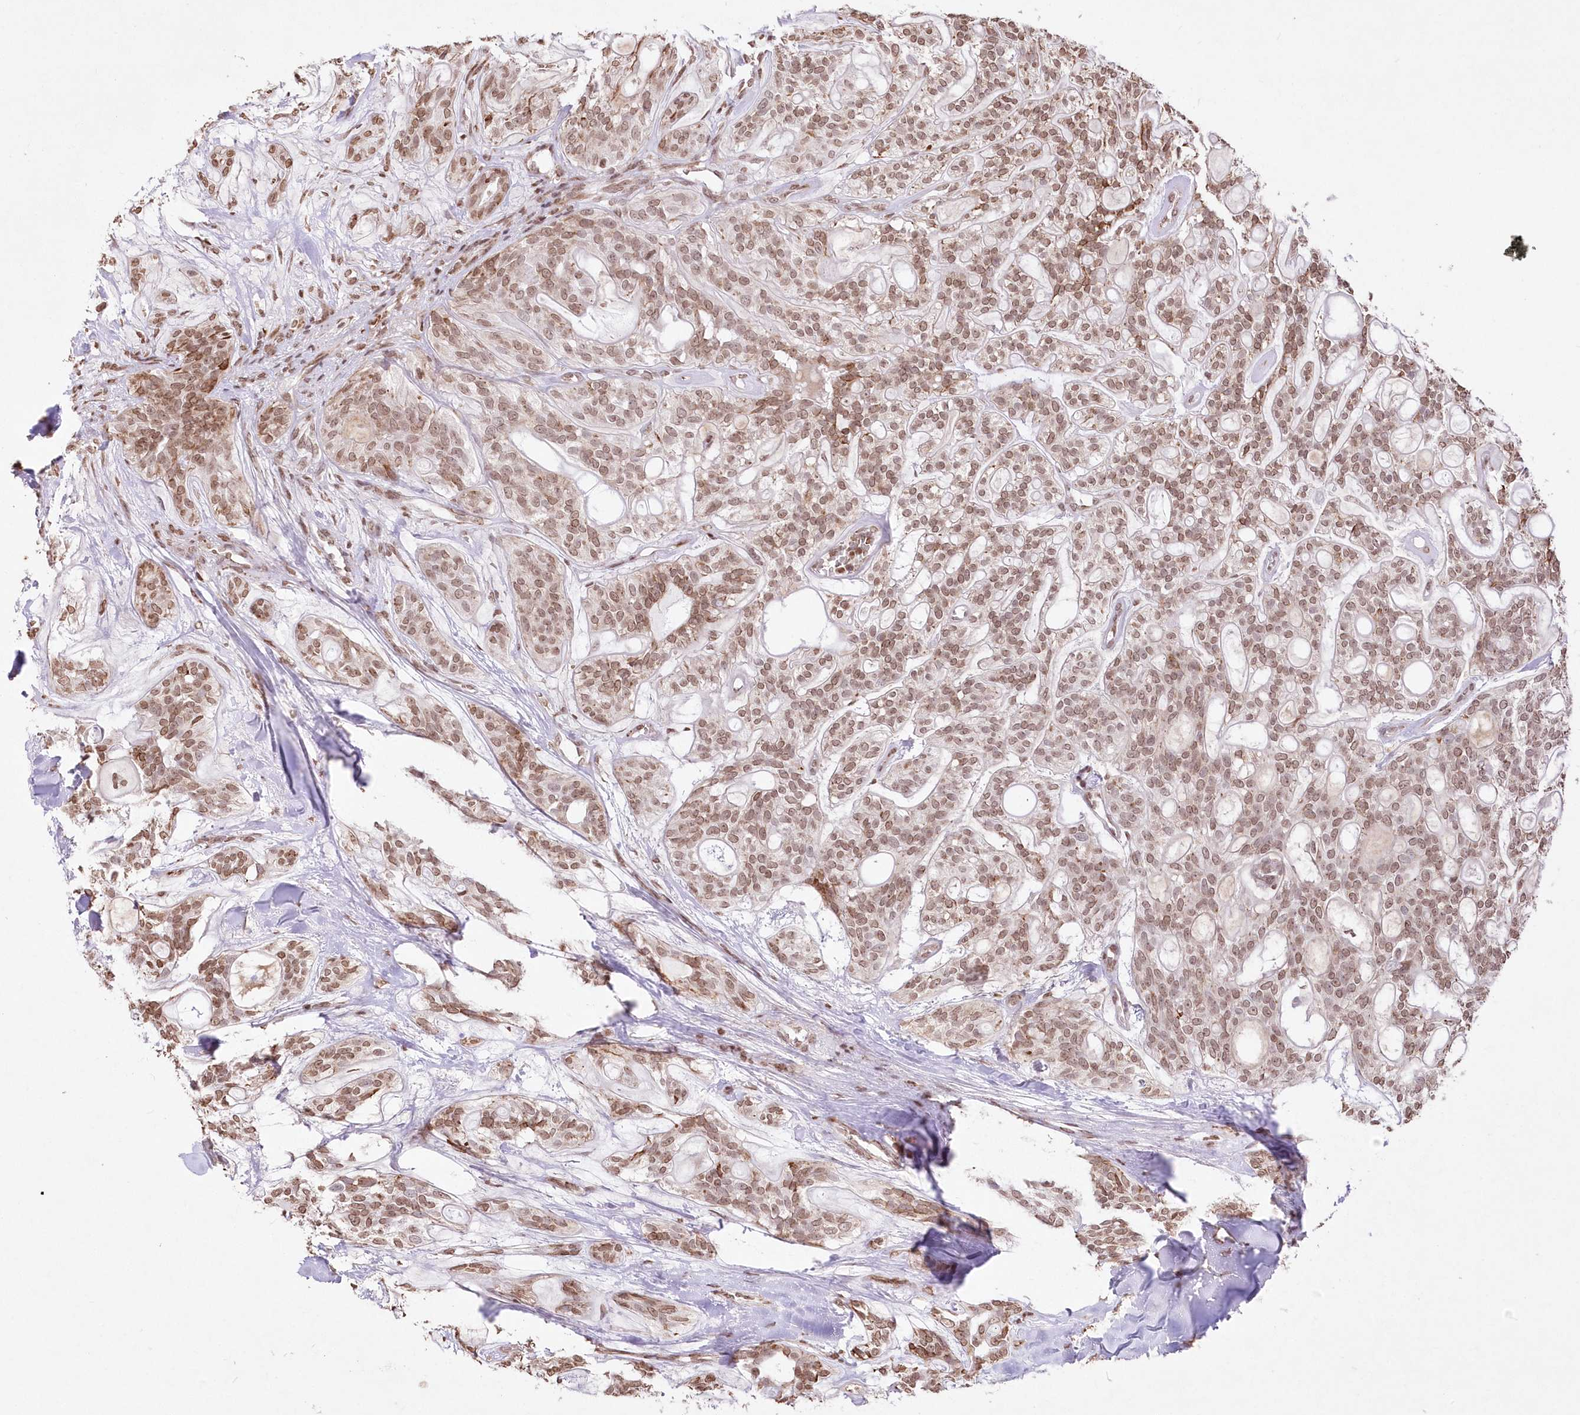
{"staining": {"intensity": "moderate", "quantity": ">75%", "location": "nuclear"}, "tissue": "head and neck cancer", "cell_type": "Tumor cells", "image_type": "cancer", "snomed": [{"axis": "morphology", "description": "Adenocarcinoma, NOS"}, {"axis": "topography", "description": "Head-Neck"}], "caption": "Moderate nuclear positivity is present in approximately >75% of tumor cells in head and neck adenocarcinoma.", "gene": "RBM27", "patient": {"sex": "male", "age": 66}}